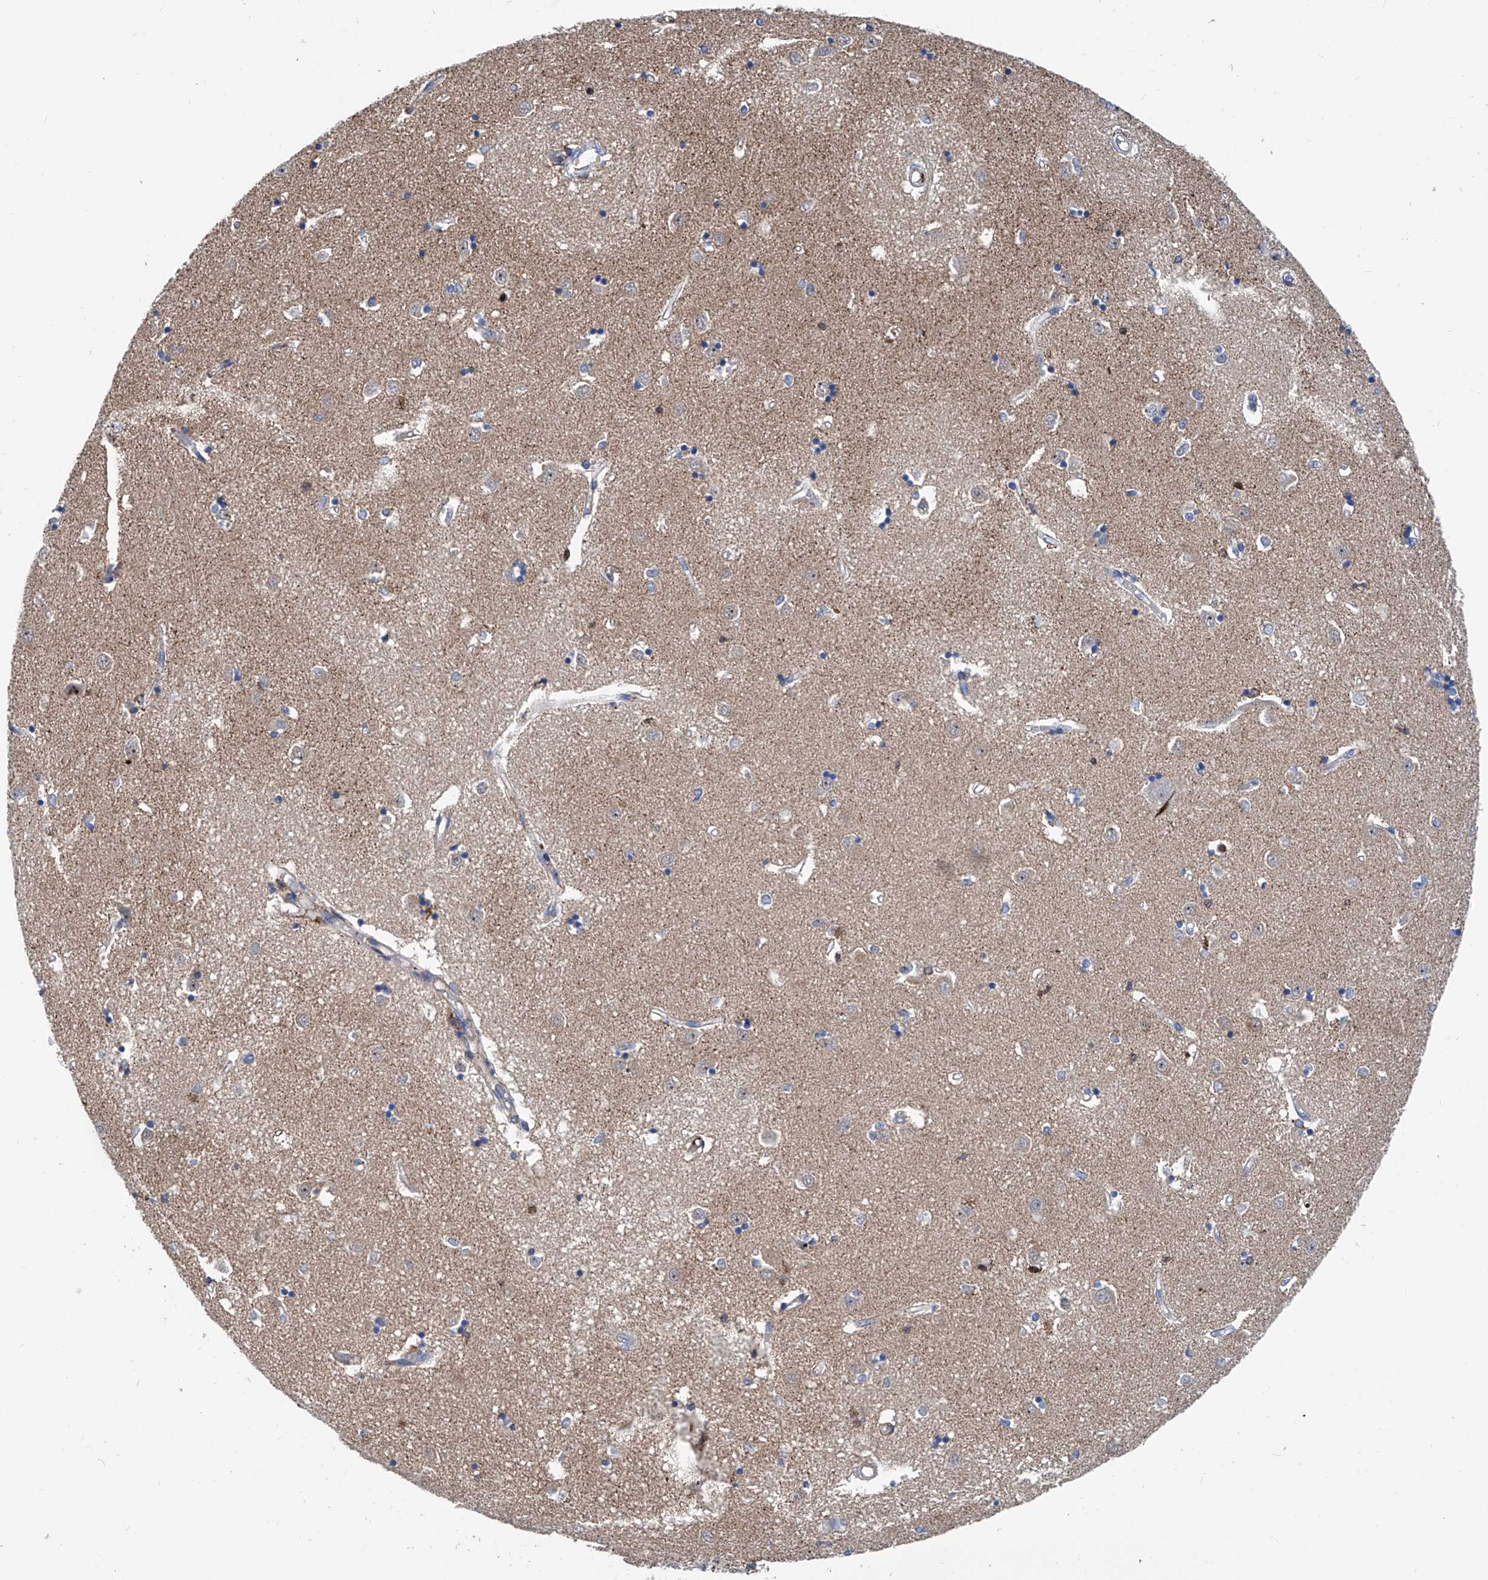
{"staining": {"intensity": "moderate", "quantity": "<25%", "location": "cytoplasmic/membranous"}, "tissue": "caudate", "cell_type": "Glial cells", "image_type": "normal", "snomed": [{"axis": "morphology", "description": "Normal tissue, NOS"}, {"axis": "topography", "description": "Lateral ventricle wall"}], "caption": "Immunohistochemistry (IHC) (DAB) staining of benign caudate reveals moderate cytoplasmic/membranous protein expression in about <25% of glial cells.", "gene": "ZNF484", "patient": {"sex": "male", "age": 45}}